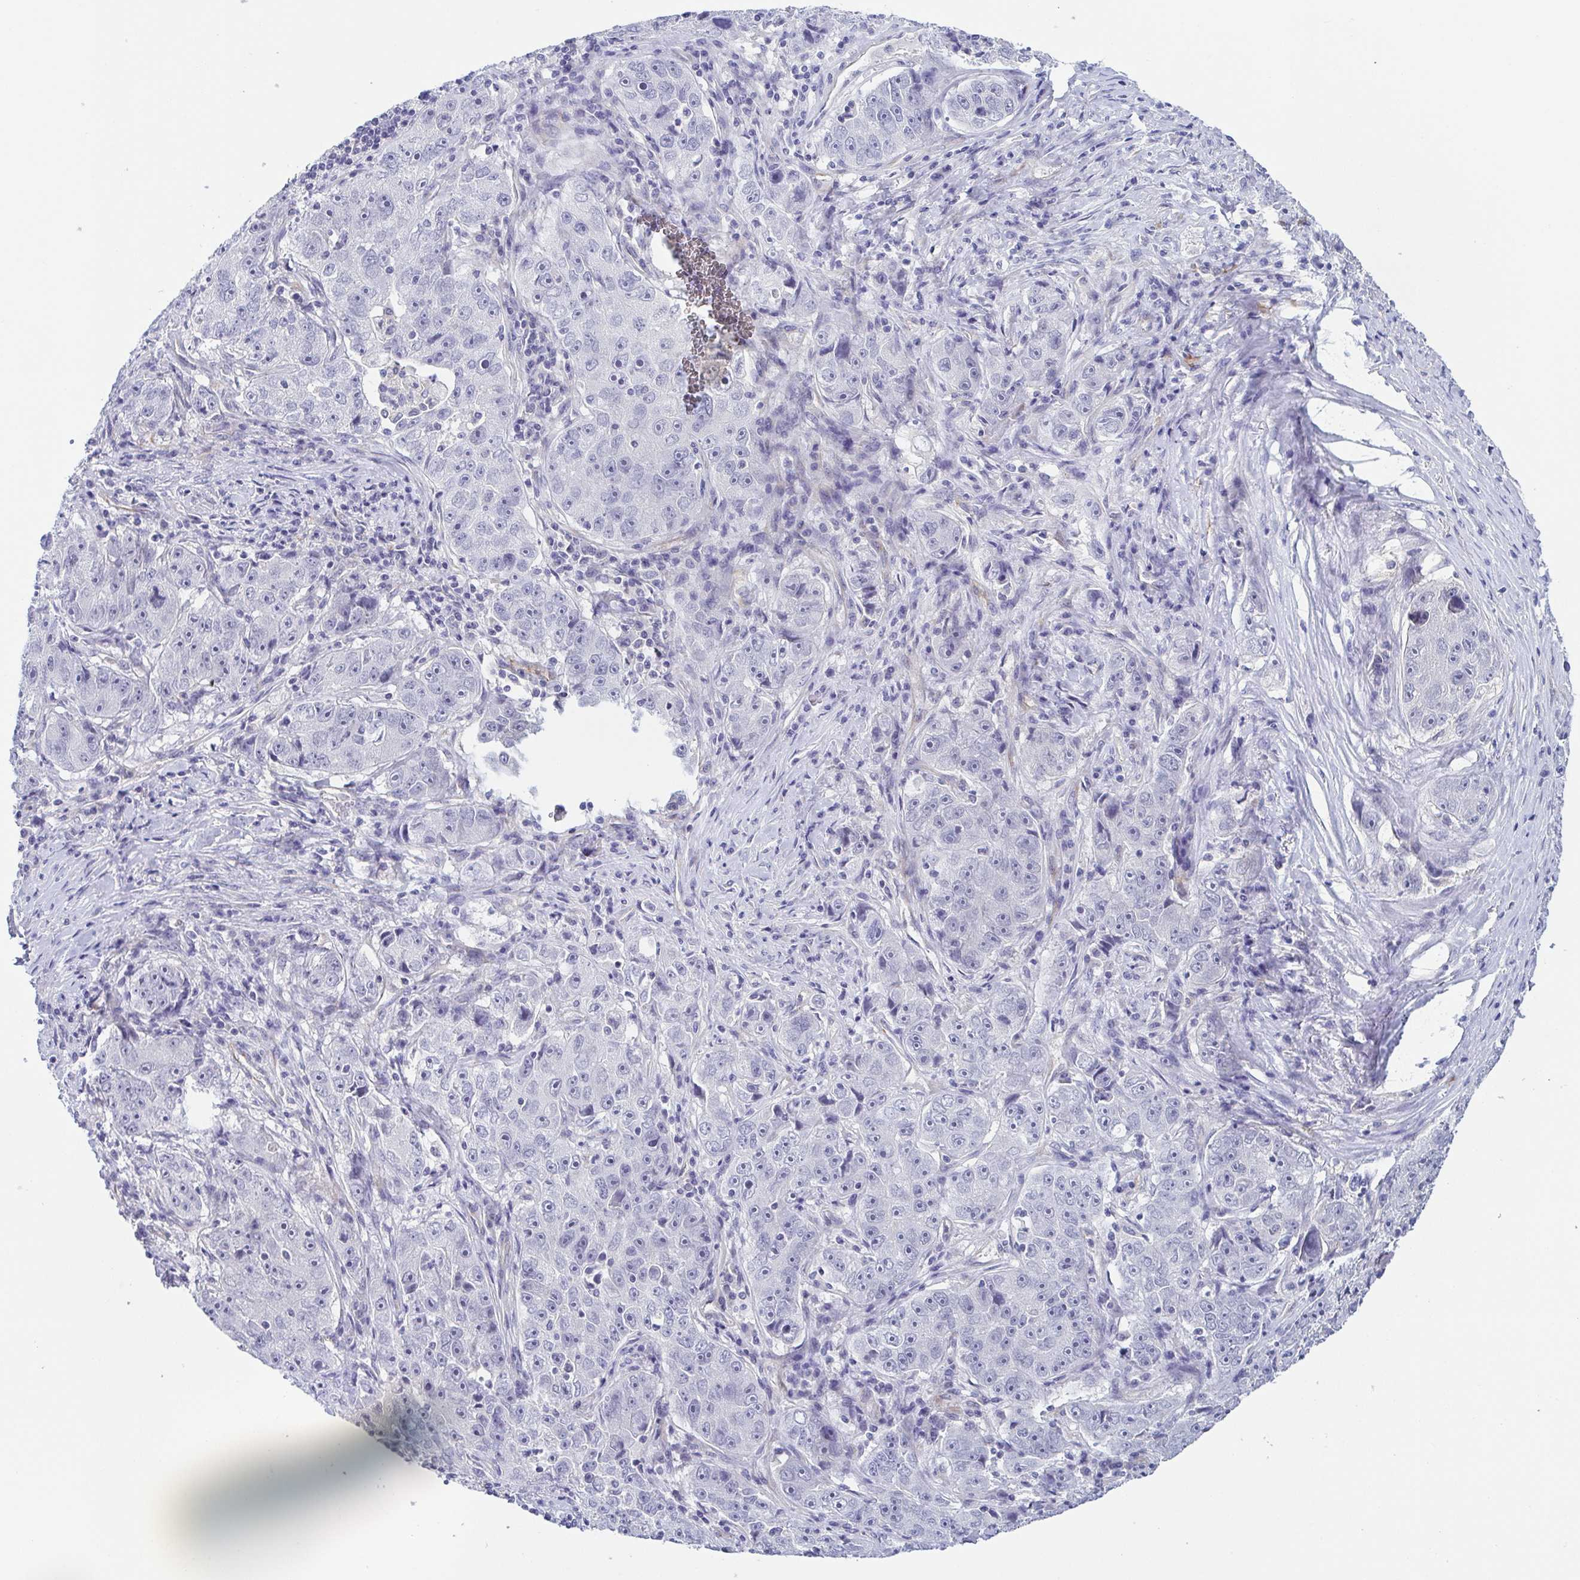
{"staining": {"intensity": "negative", "quantity": "none", "location": "none"}, "tissue": "lung cancer", "cell_type": "Tumor cells", "image_type": "cancer", "snomed": [{"axis": "morphology", "description": "Normal morphology"}, {"axis": "morphology", "description": "Adenocarcinoma, NOS"}, {"axis": "topography", "description": "Lymph node"}, {"axis": "topography", "description": "Lung"}], "caption": "DAB (3,3'-diaminobenzidine) immunohistochemical staining of human lung cancer (adenocarcinoma) exhibits no significant expression in tumor cells.", "gene": "COL17A1", "patient": {"sex": "female", "age": 57}}